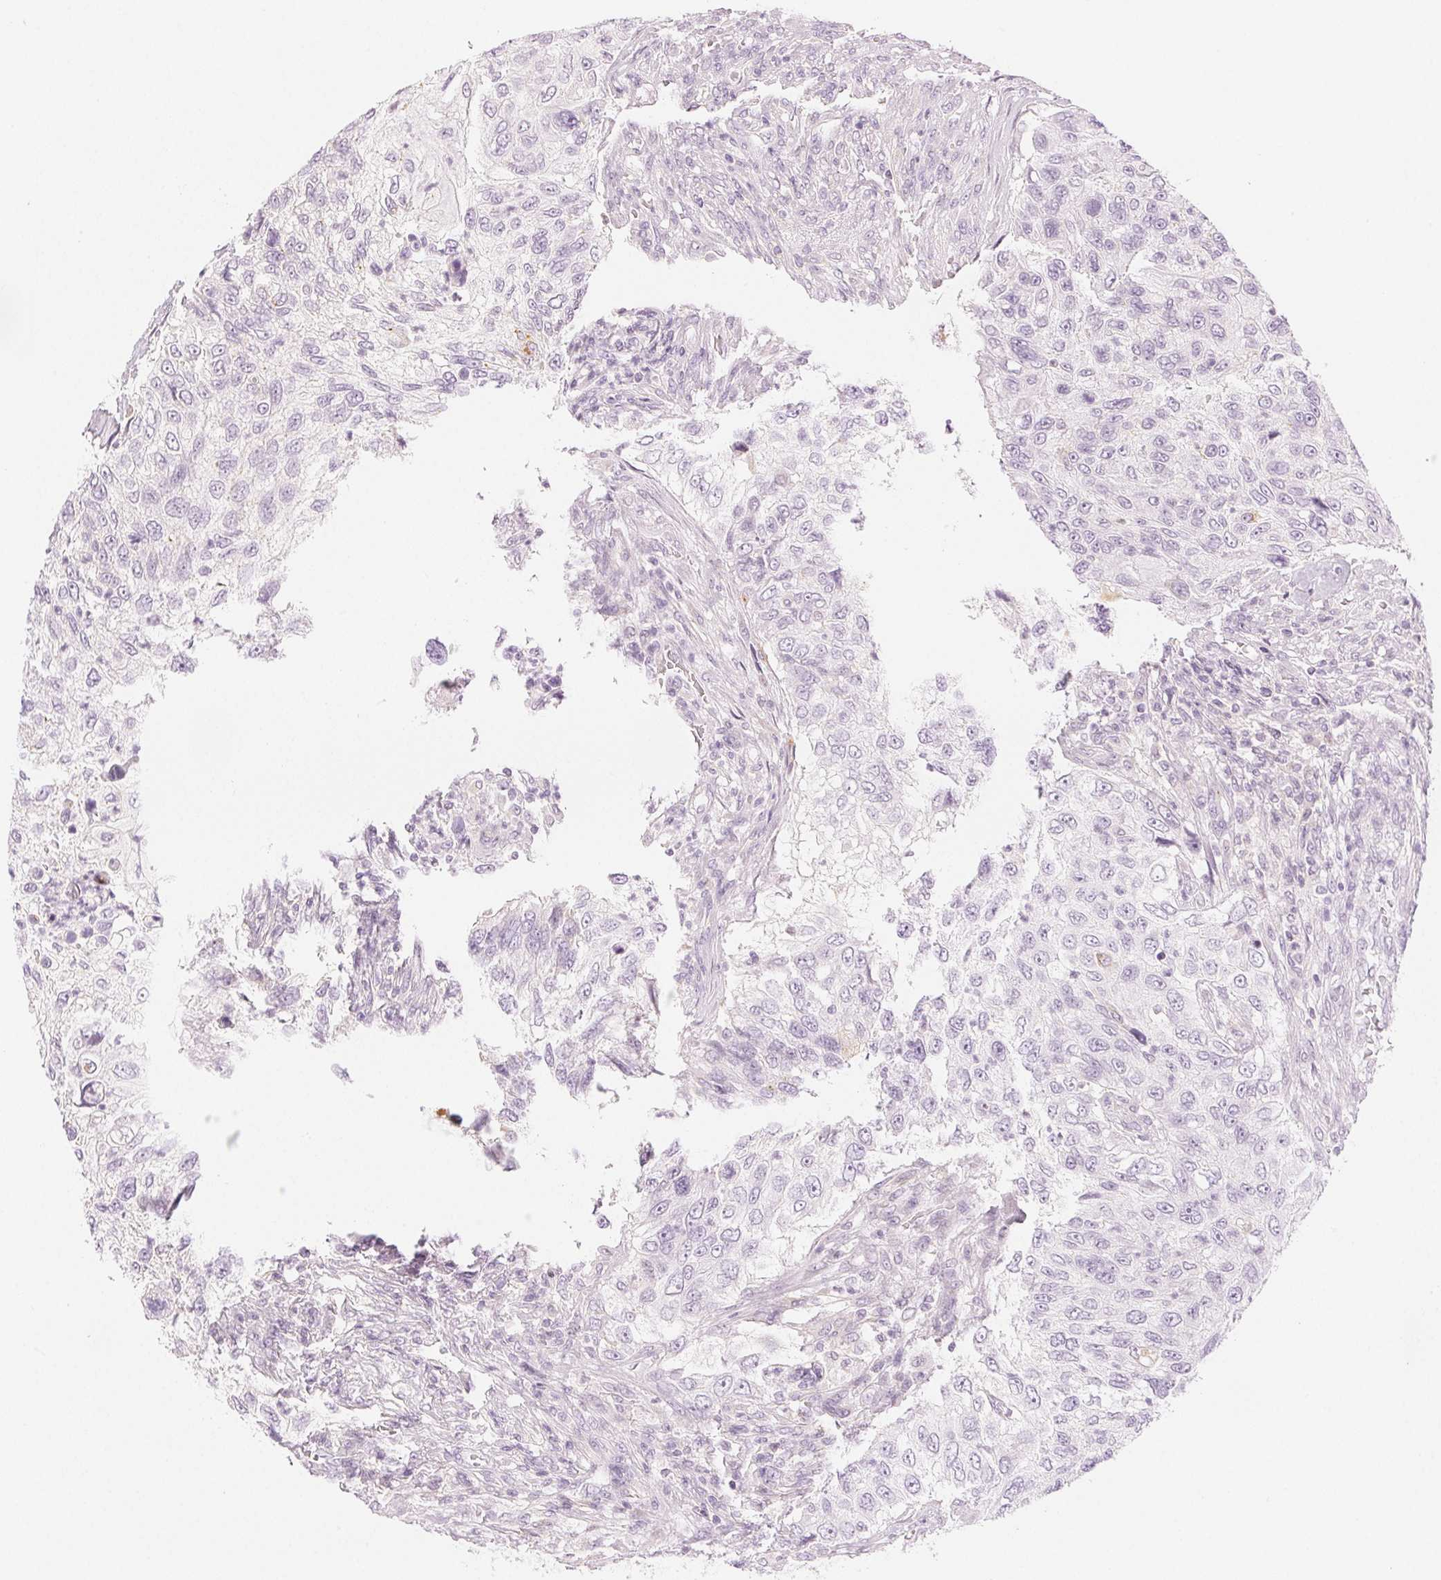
{"staining": {"intensity": "negative", "quantity": "none", "location": "none"}, "tissue": "urothelial cancer", "cell_type": "Tumor cells", "image_type": "cancer", "snomed": [{"axis": "morphology", "description": "Urothelial carcinoma, High grade"}, {"axis": "topography", "description": "Urinary bladder"}], "caption": "Micrograph shows no significant protein positivity in tumor cells of urothelial carcinoma (high-grade).", "gene": "SLC5A2", "patient": {"sex": "female", "age": 60}}